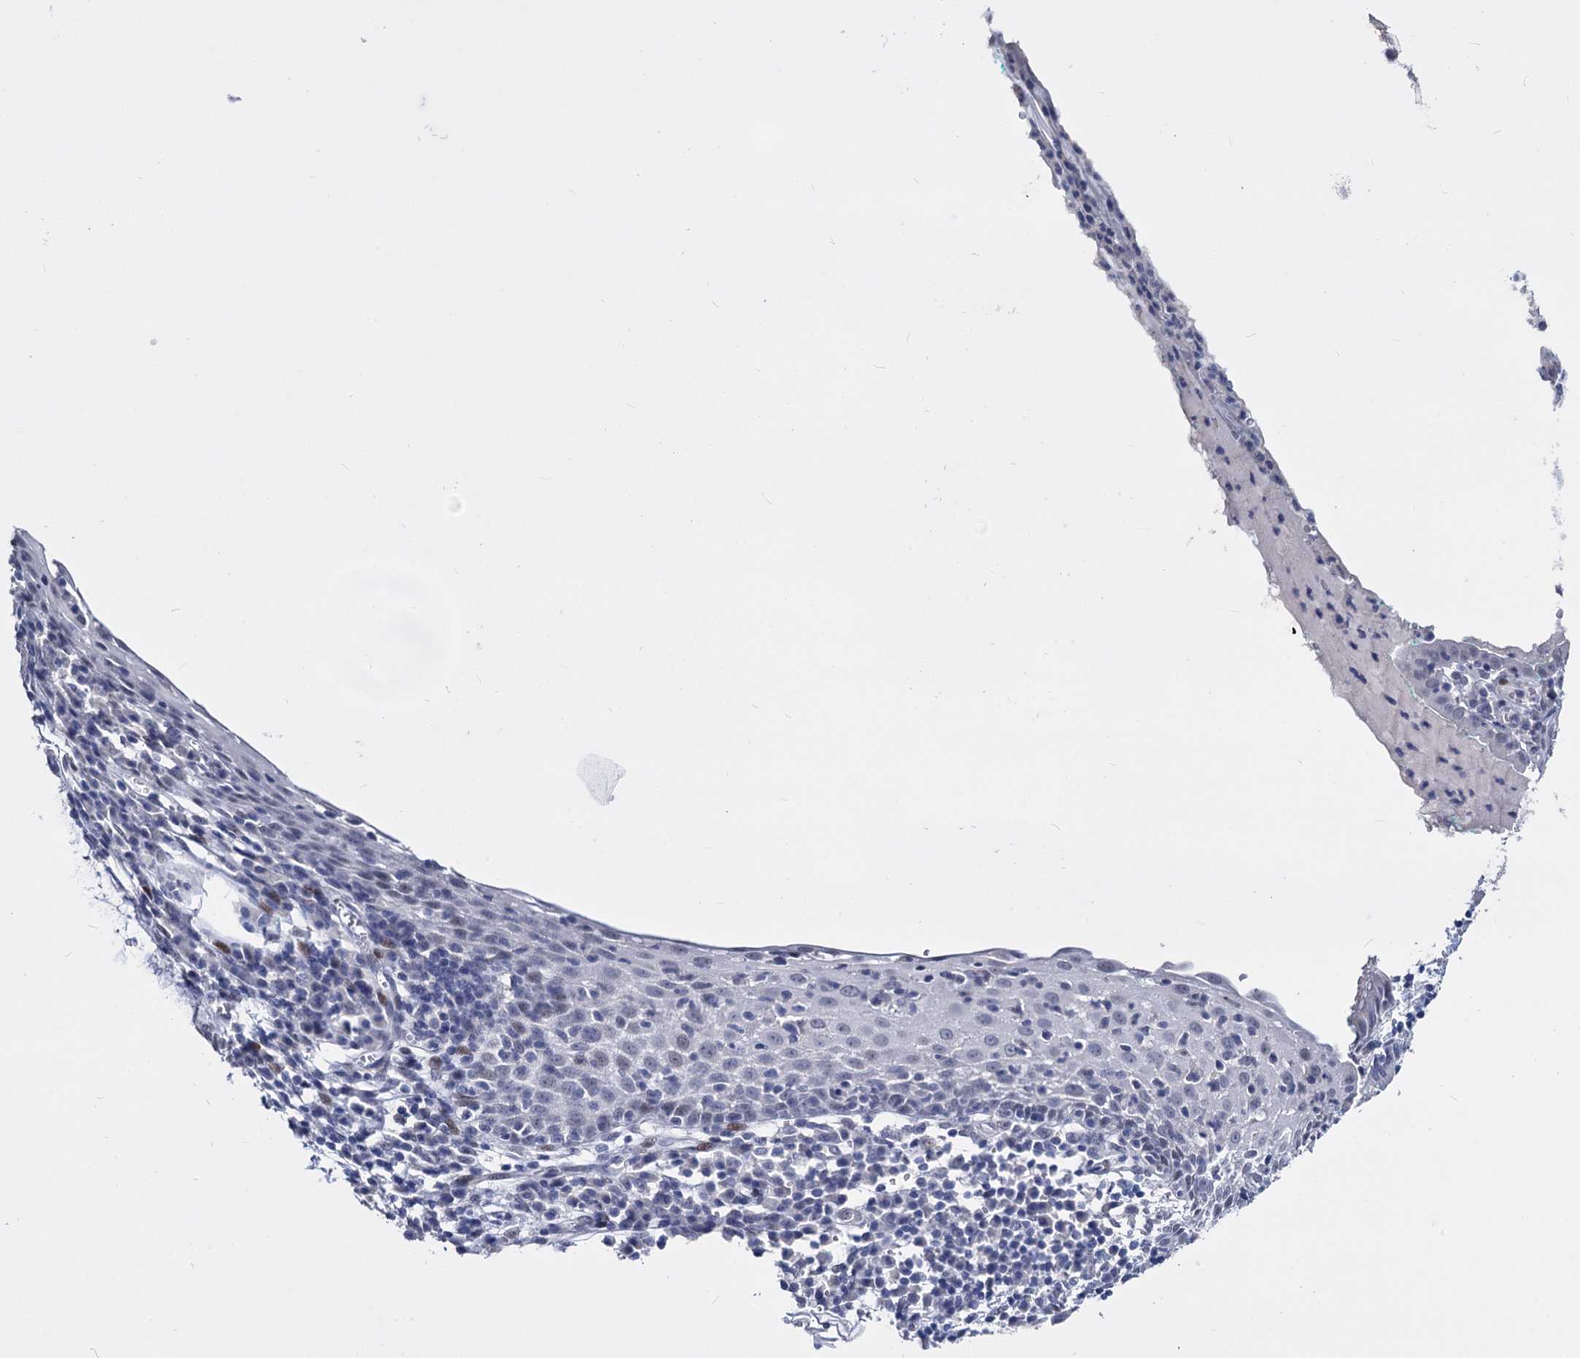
{"staining": {"intensity": "negative", "quantity": "none", "location": "none"}, "tissue": "cervix", "cell_type": "Glandular cells", "image_type": "normal", "snomed": [{"axis": "morphology", "description": "Normal tissue, NOS"}, {"axis": "morphology", "description": "Adenocarcinoma, NOS"}, {"axis": "topography", "description": "Cervix"}], "caption": "Immunohistochemistry (IHC) of normal cervix reveals no positivity in glandular cells. (Immunohistochemistry (IHC), brightfield microscopy, high magnification).", "gene": "MAGEA4", "patient": {"sex": "female", "age": 29}}